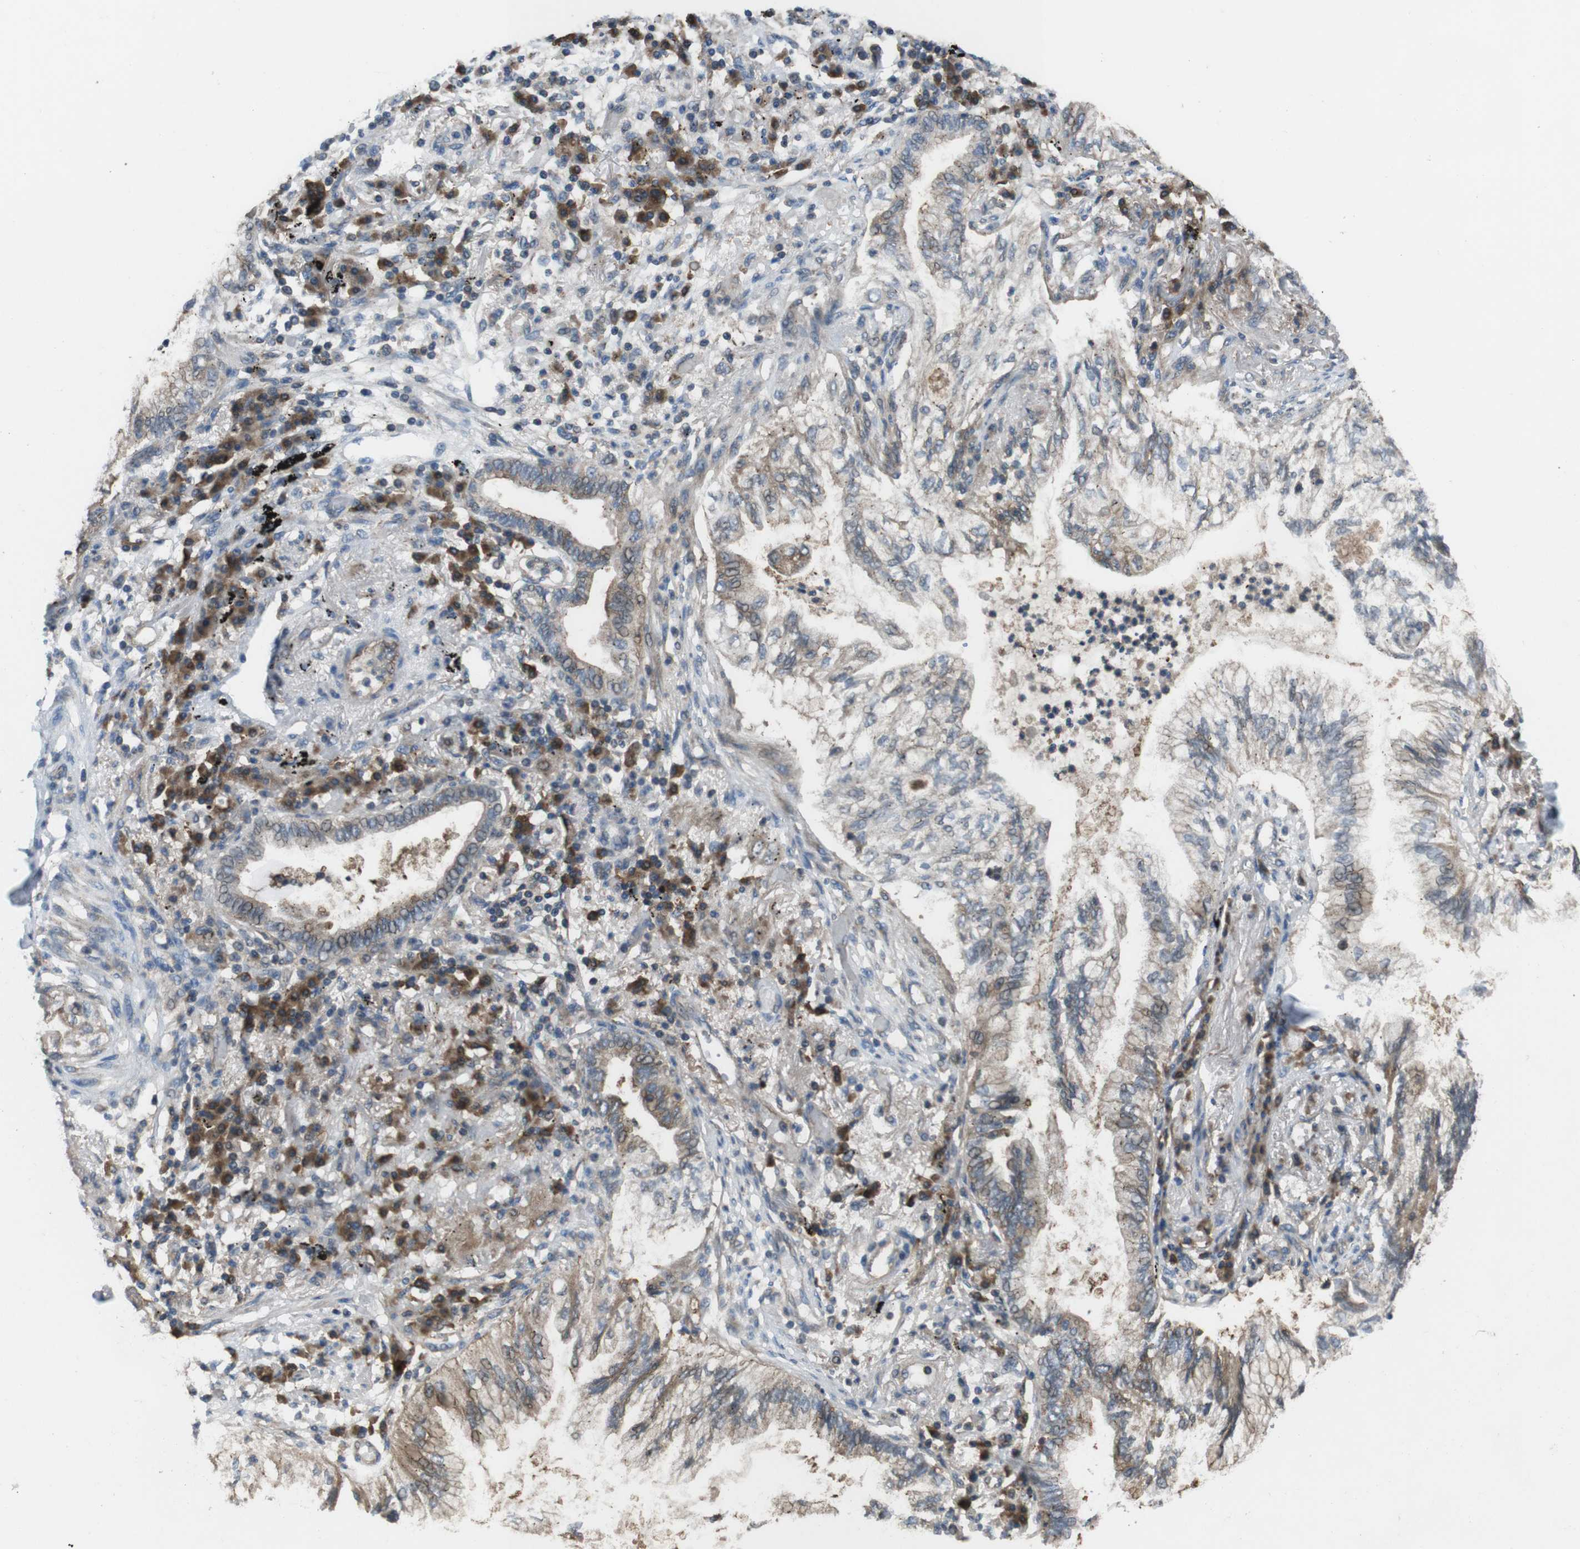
{"staining": {"intensity": "moderate", "quantity": "25%-75%", "location": "cytoplasmic/membranous"}, "tissue": "lung cancer", "cell_type": "Tumor cells", "image_type": "cancer", "snomed": [{"axis": "morphology", "description": "Normal tissue, NOS"}, {"axis": "morphology", "description": "Adenocarcinoma, NOS"}, {"axis": "topography", "description": "Bronchus"}, {"axis": "topography", "description": "Lung"}], "caption": "A brown stain shows moderate cytoplasmic/membranous positivity of a protein in human lung cancer tumor cells. (DAB IHC with brightfield microscopy, high magnification).", "gene": "SLC22A23", "patient": {"sex": "female", "age": 70}}